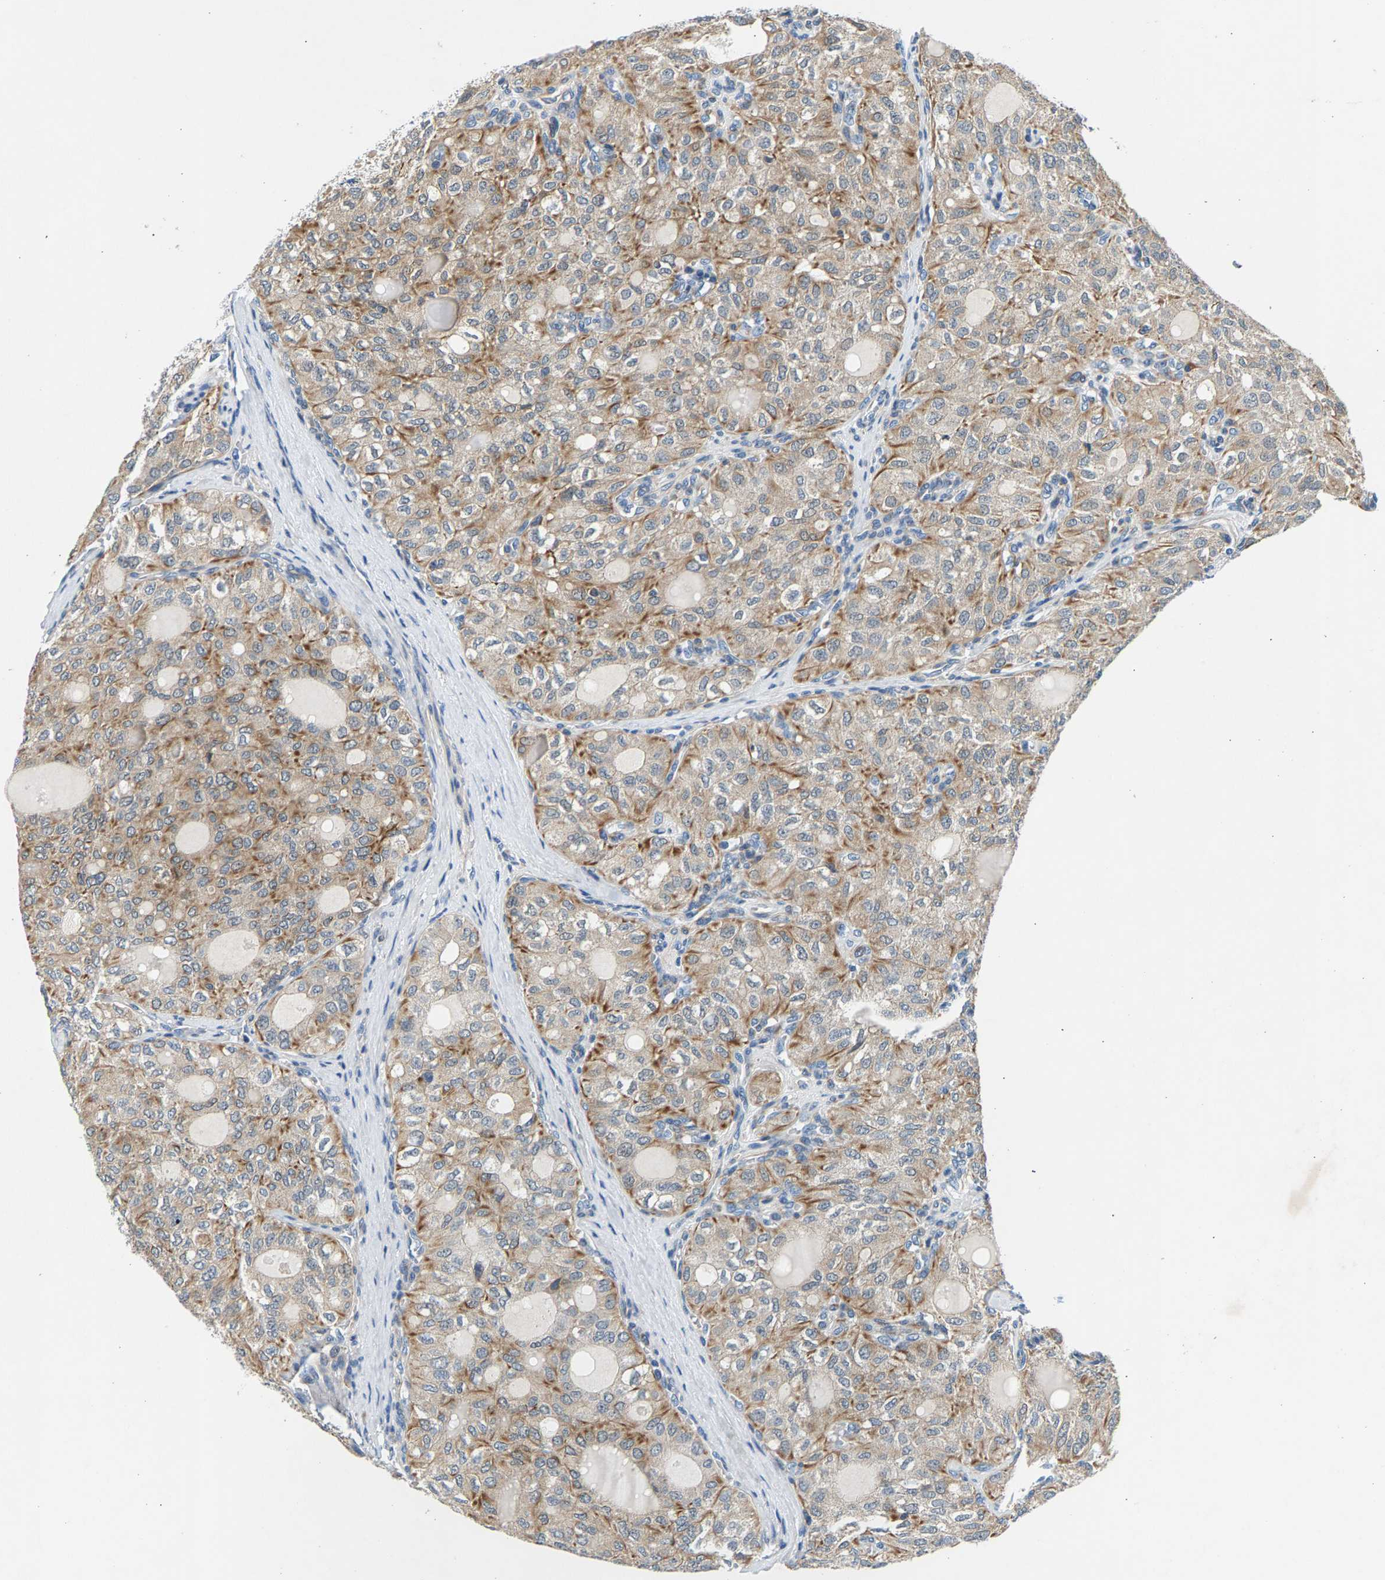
{"staining": {"intensity": "moderate", "quantity": ">75%", "location": "cytoplasmic/membranous"}, "tissue": "thyroid cancer", "cell_type": "Tumor cells", "image_type": "cancer", "snomed": [{"axis": "morphology", "description": "Follicular adenoma carcinoma, NOS"}, {"axis": "topography", "description": "Thyroid gland"}], "caption": "Protein analysis of follicular adenoma carcinoma (thyroid) tissue demonstrates moderate cytoplasmic/membranous staining in approximately >75% of tumor cells.", "gene": "NT5C", "patient": {"sex": "male", "age": 75}}